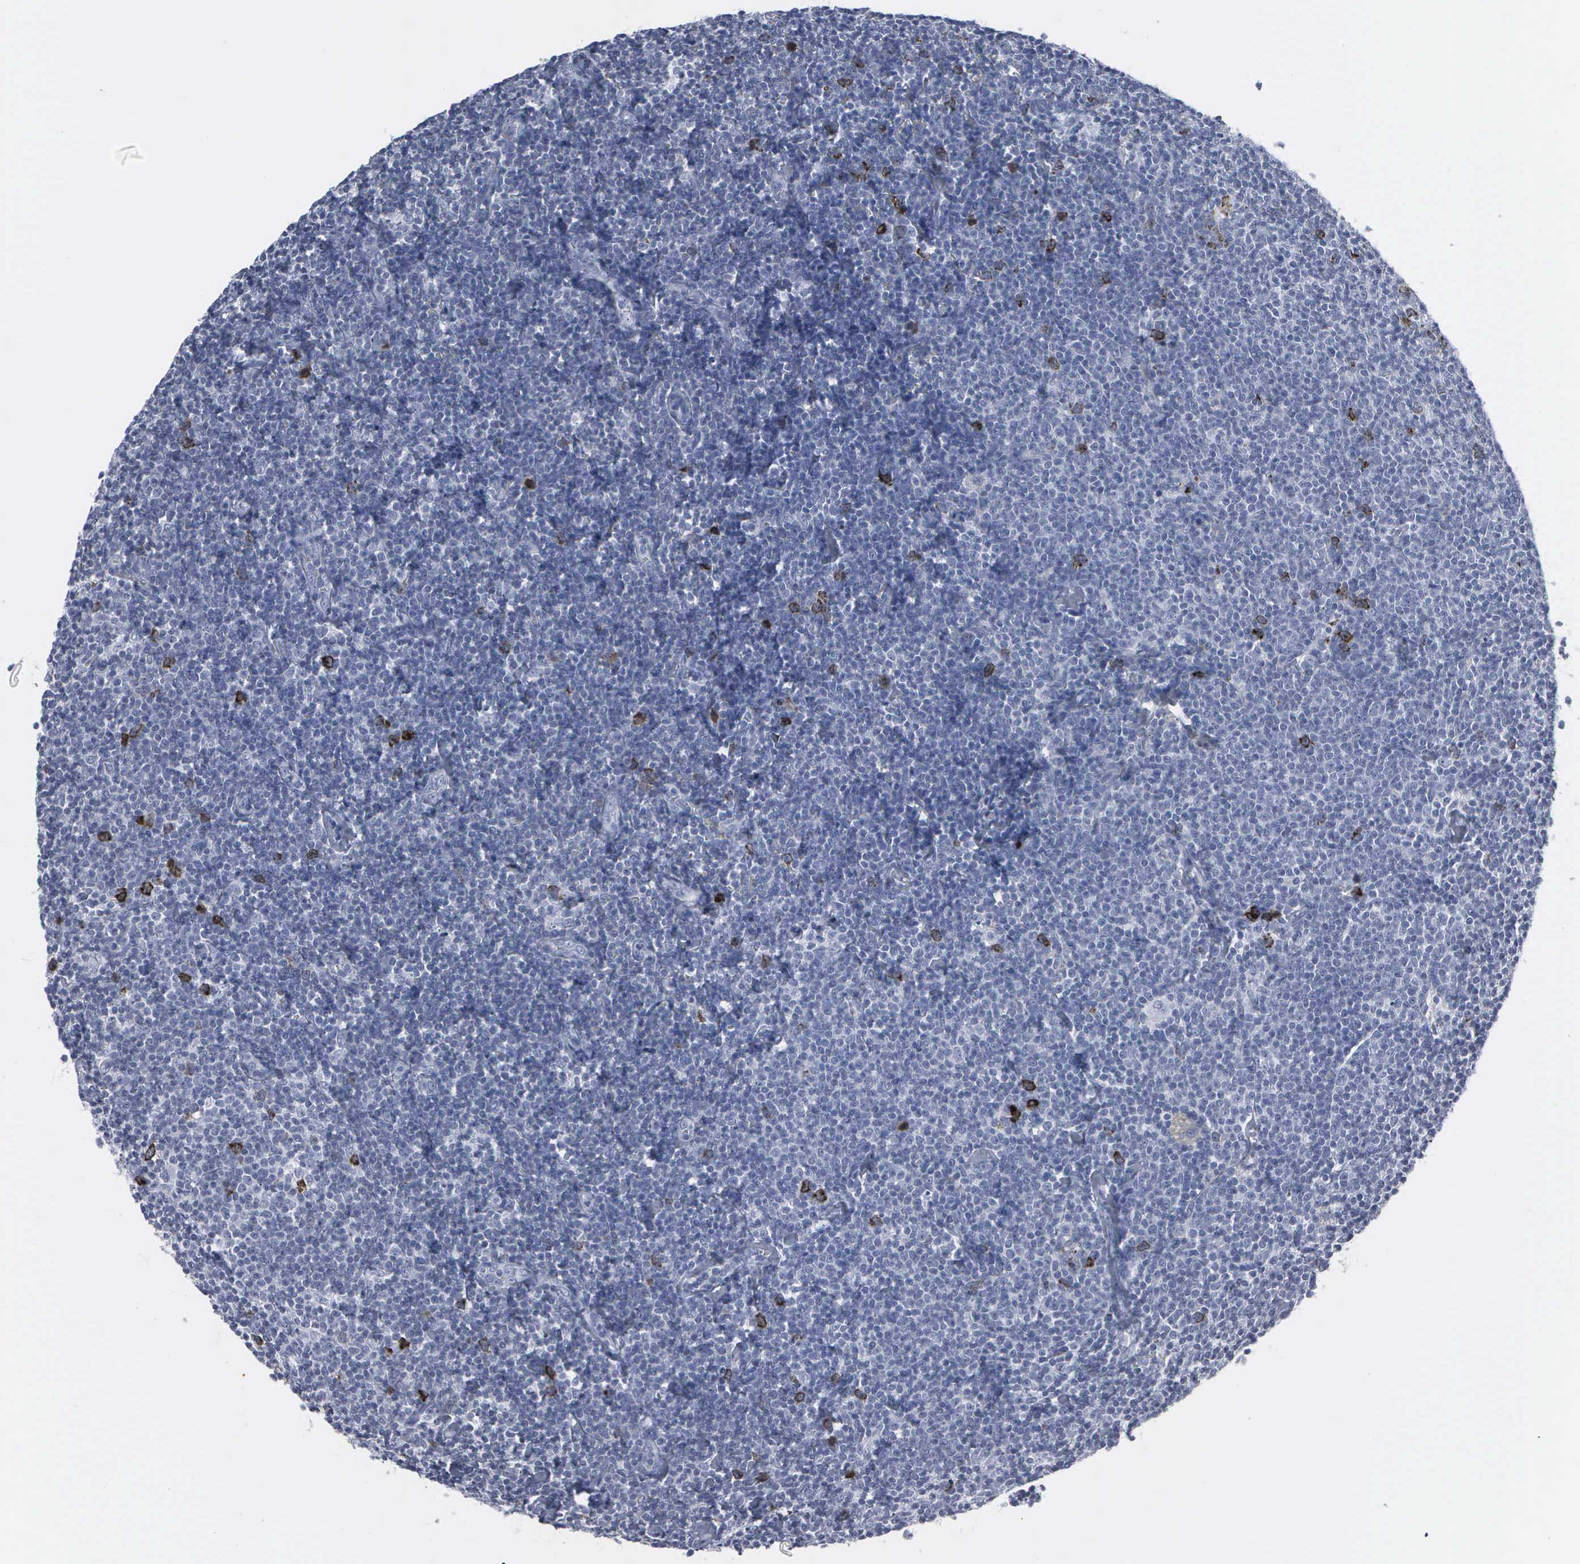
{"staining": {"intensity": "strong", "quantity": "<25%", "location": "cytoplasmic/membranous,nuclear"}, "tissue": "lymphoma", "cell_type": "Tumor cells", "image_type": "cancer", "snomed": [{"axis": "morphology", "description": "Malignant lymphoma, non-Hodgkin's type, Low grade"}, {"axis": "topography", "description": "Lymph node"}], "caption": "Immunohistochemistry (IHC) photomicrograph of neoplastic tissue: lymphoma stained using IHC shows medium levels of strong protein expression localized specifically in the cytoplasmic/membranous and nuclear of tumor cells, appearing as a cytoplasmic/membranous and nuclear brown color.", "gene": "CCNB1", "patient": {"sex": "male", "age": 65}}